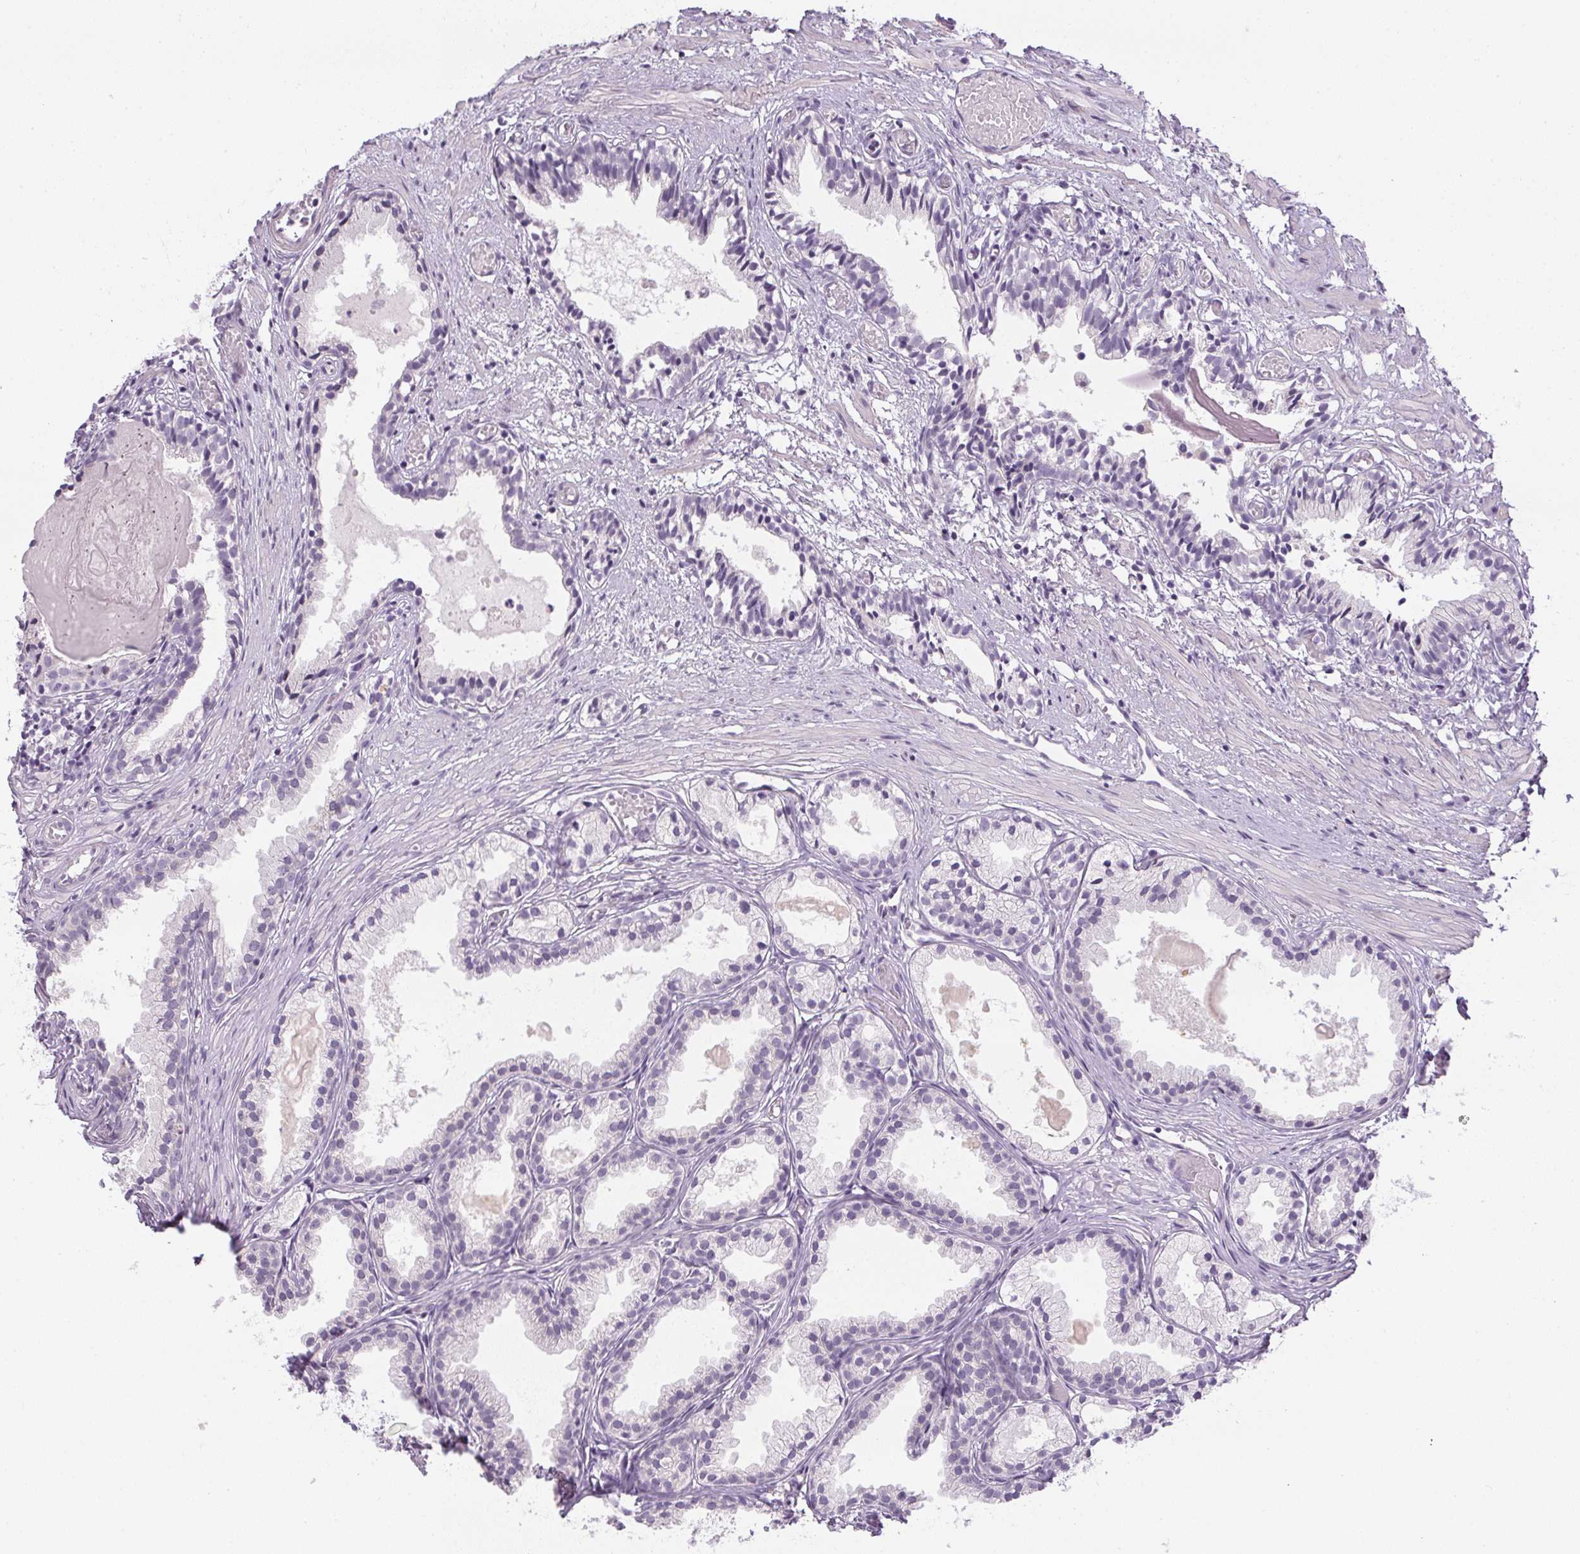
{"staining": {"intensity": "negative", "quantity": "none", "location": "none"}, "tissue": "prostate cancer", "cell_type": "Tumor cells", "image_type": "cancer", "snomed": [{"axis": "morphology", "description": "Adenocarcinoma, High grade"}, {"axis": "topography", "description": "Prostate"}], "caption": "IHC of human prostate cancer (adenocarcinoma (high-grade)) exhibits no positivity in tumor cells.", "gene": "GSDMC", "patient": {"sex": "male", "age": 81}}